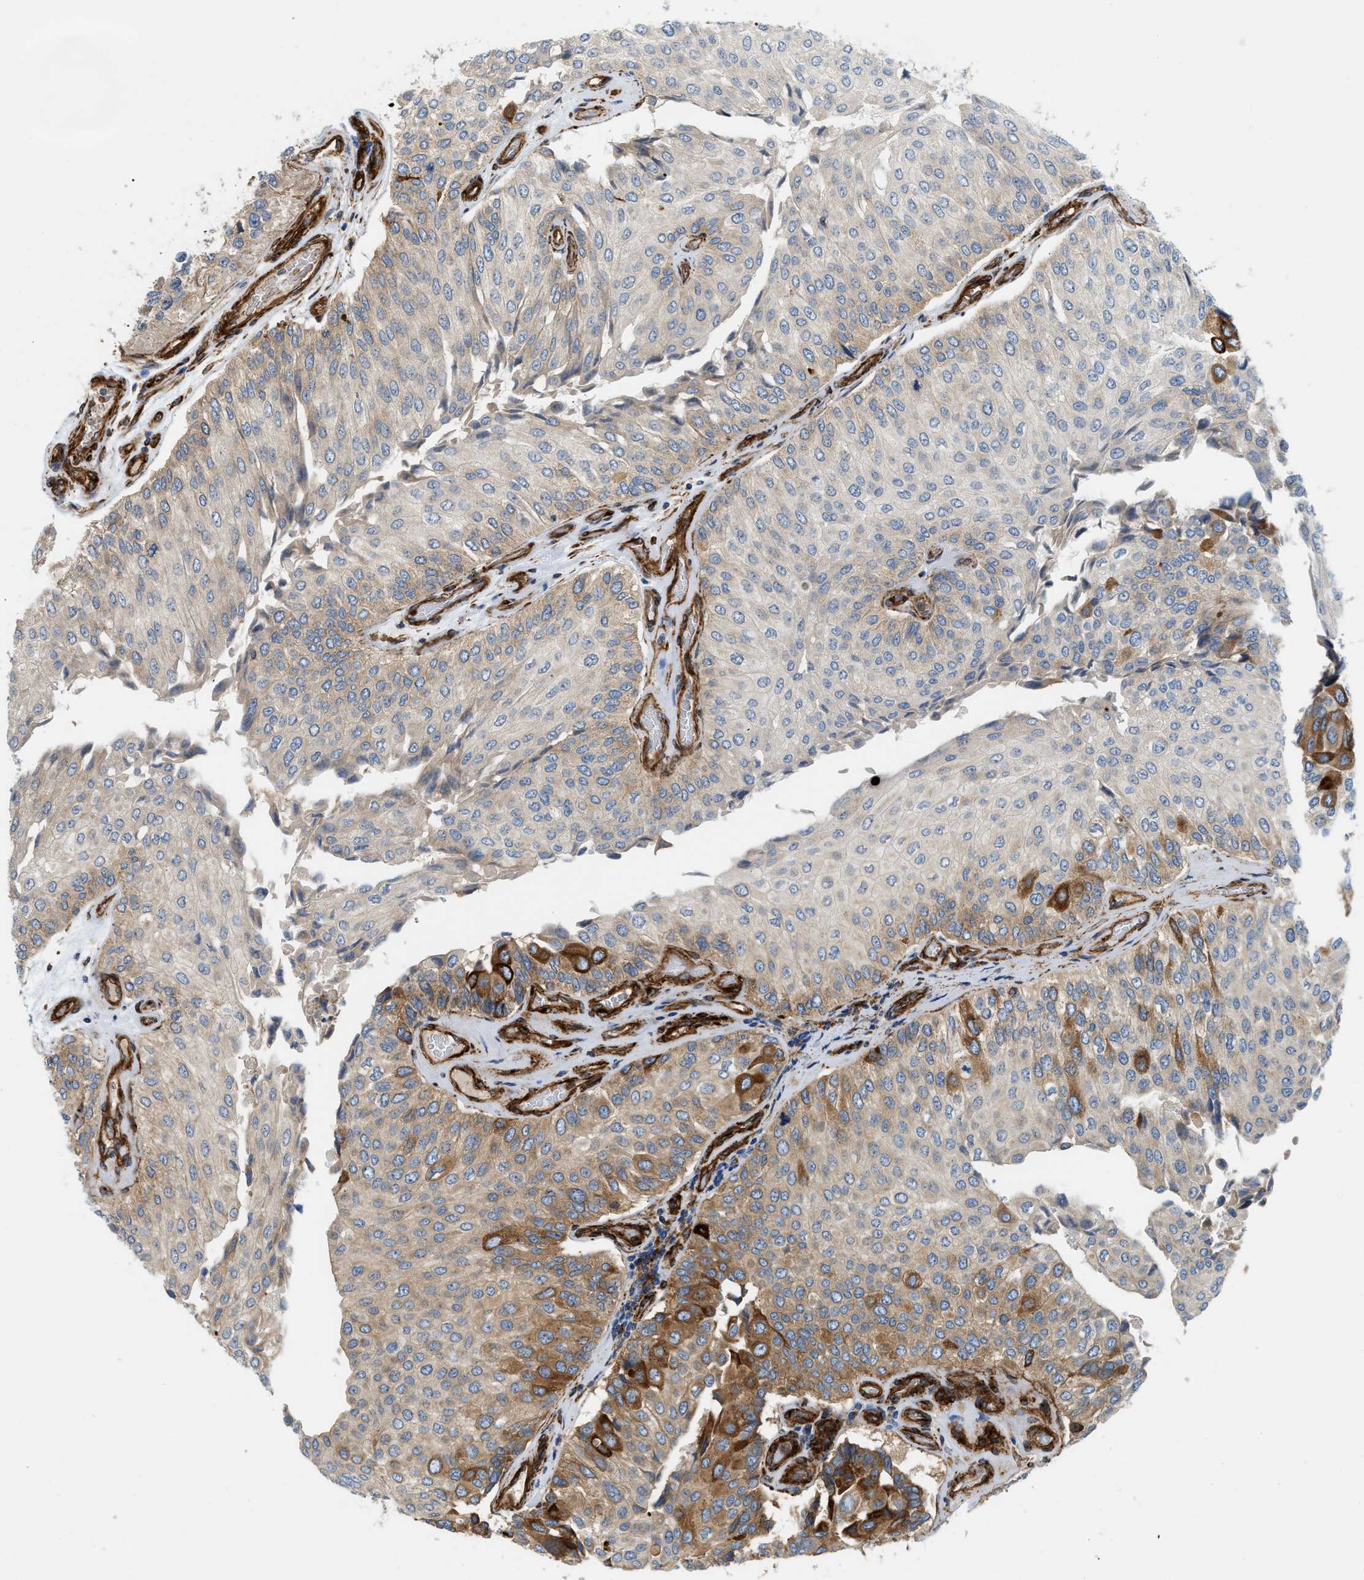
{"staining": {"intensity": "moderate", "quantity": "<25%", "location": "cytoplasmic/membranous"}, "tissue": "urothelial cancer", "cell_type": "Tumor cells", "image_type": "cancer", "snomed": [{"axis": "morphology", "description": "Urothelial carcinoma, High grade"}, {"axis": "topography", "description": "Kidney"}, {"axis": "topography", "description": "Urinary bladder"}], "caption": "The immunohistochemical stain highlights moderate cytoplasmic/membranous positivity in tumor cells of urothelial carcinoma (high-grade) tissue.", "gene": "HIP1", "patient": {"sex": "male", "age": 77}}